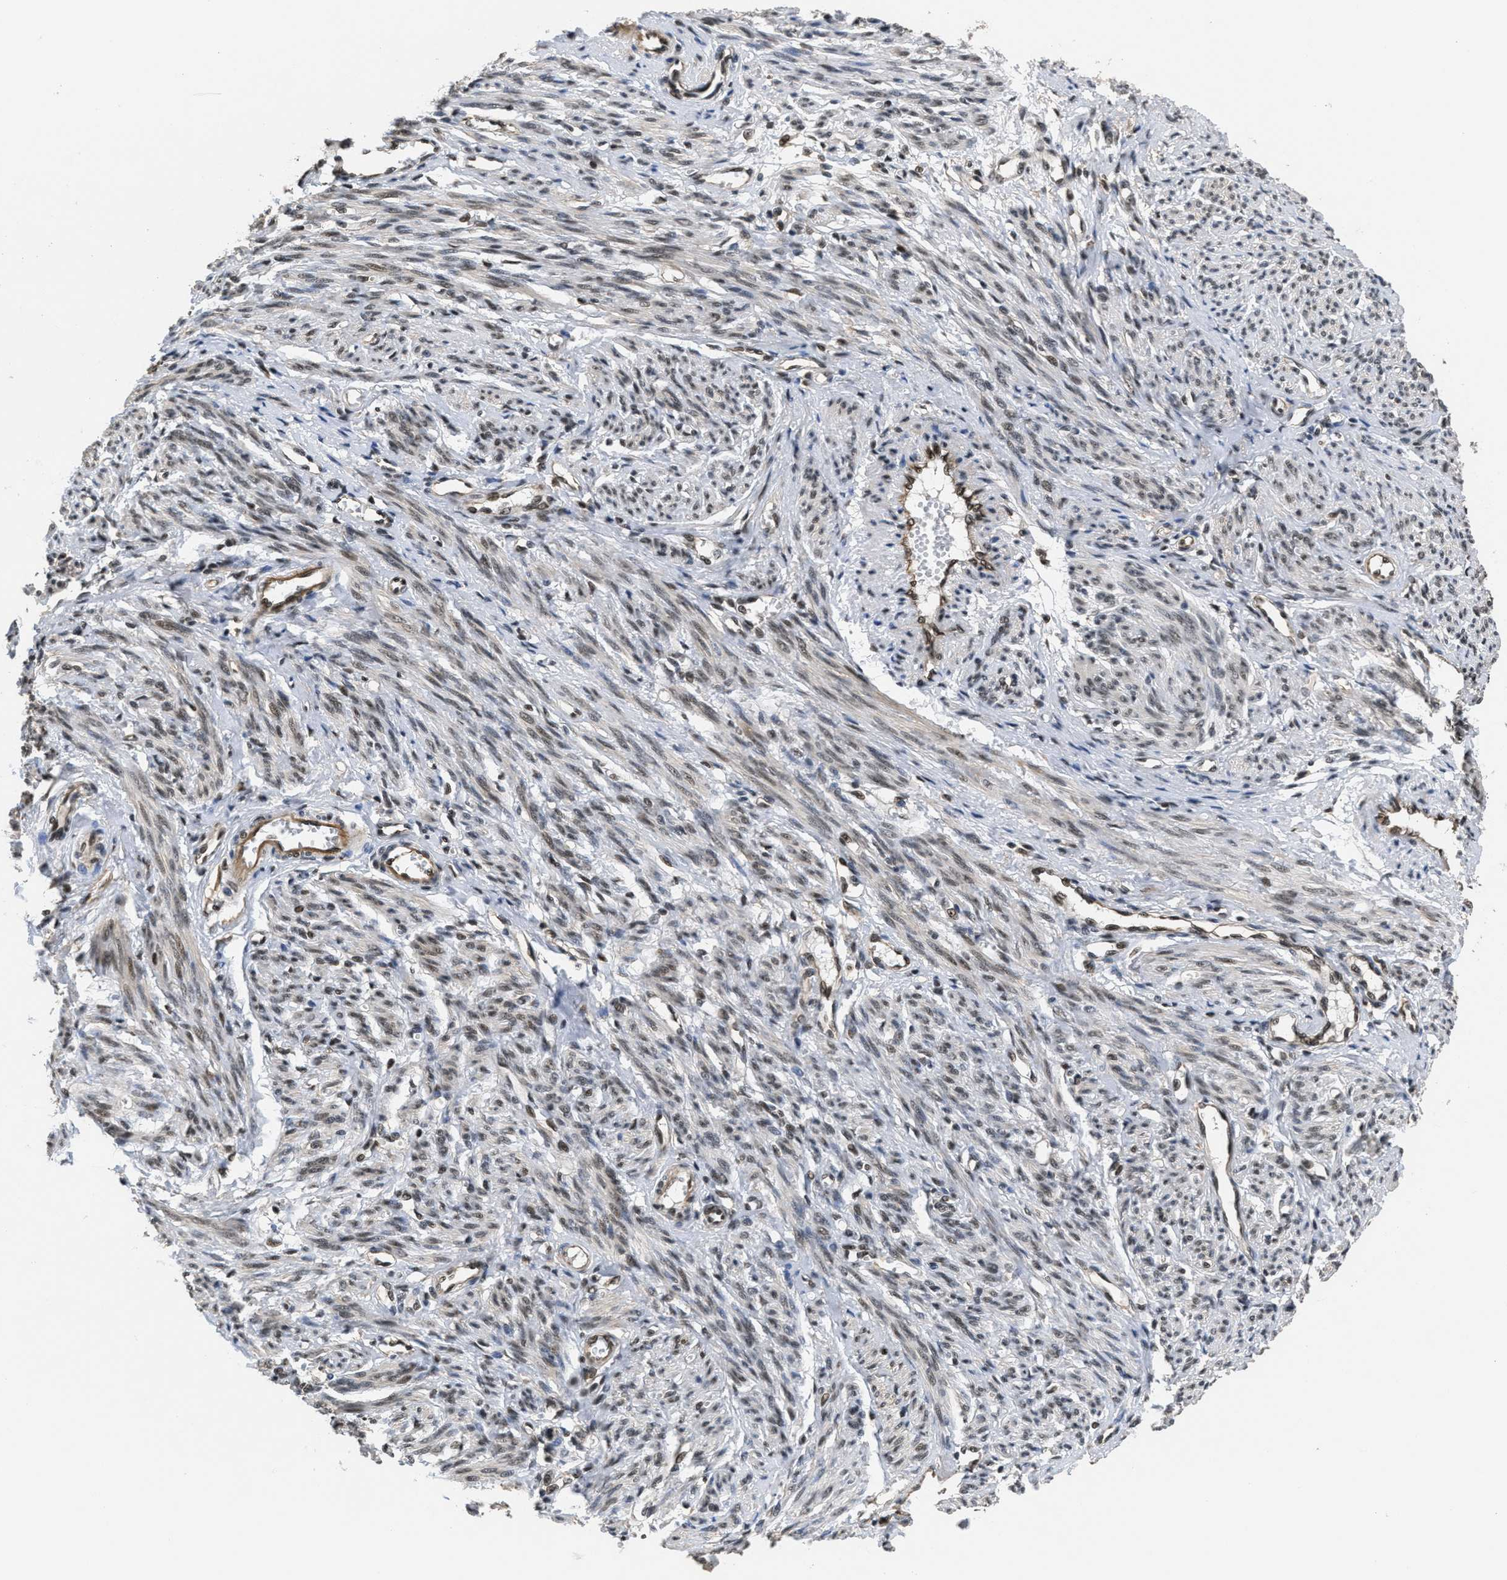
{"staining": {"intensity": "moderate", "quantity": ">75%", "location": "cytoplasmic/membranous,nuclear"}, "tissue": "smooth muscle", "cell_type": "Smooth muscle cells", "image_type": "normal", "snomed": [{"axis": "morphology", "description": "Normal tissue, NOS"}, {"axis": "topography", "description": "Smooth muscle"}], "caption": "The image displays immunohistochemical staining of benign smooth muscle. There is moderate cytoplasmic/membranous,nuclear staining is seen in about >75% of smooth muscle cells.", "gene": "CUL4B", "patient": {"sex": "female", "age": 65}}